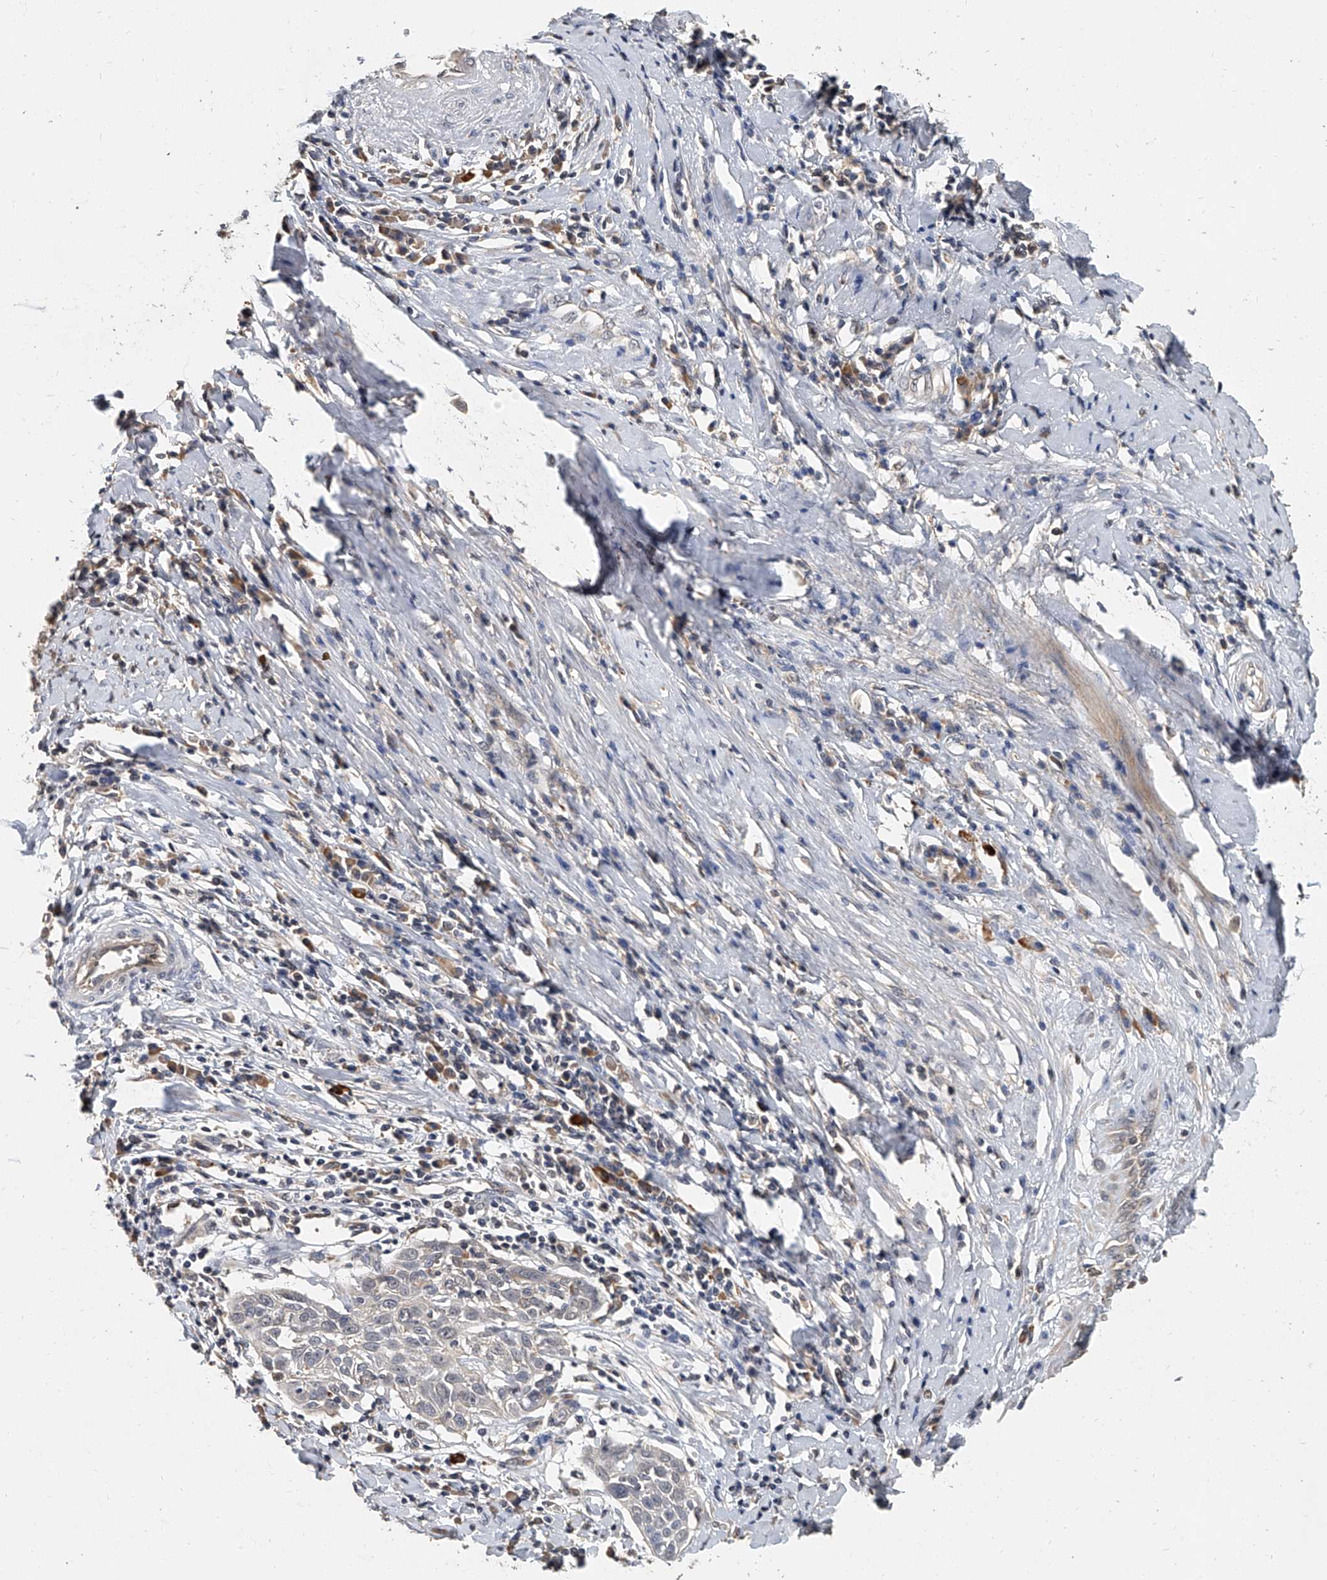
{"staining": {"intensity": "negative", "quantity": "none", "location": "none"}, "tissue": "cervical cancer", "cell_type": "Tumor cells", "image_type": "cancer", "snomed": [{"axis": "morphology", "description": "Squamous cell carcinoma, NOS"}, {"axis": "topography", "description": "Cervix"}], "caption": "Immunohistochemistry (IHC) histopathology image of squamous cell carcinoma (cervical) stained for a protein (brown), which shows no staining in tumor cells. The staining is performed using DAB (3,3'-diaminobenzidine) brown chromogen with nuclei counter-stained in using hematoxylin.", "gene": "JAG2", "patient": {"sex": "female", "age": 51}}